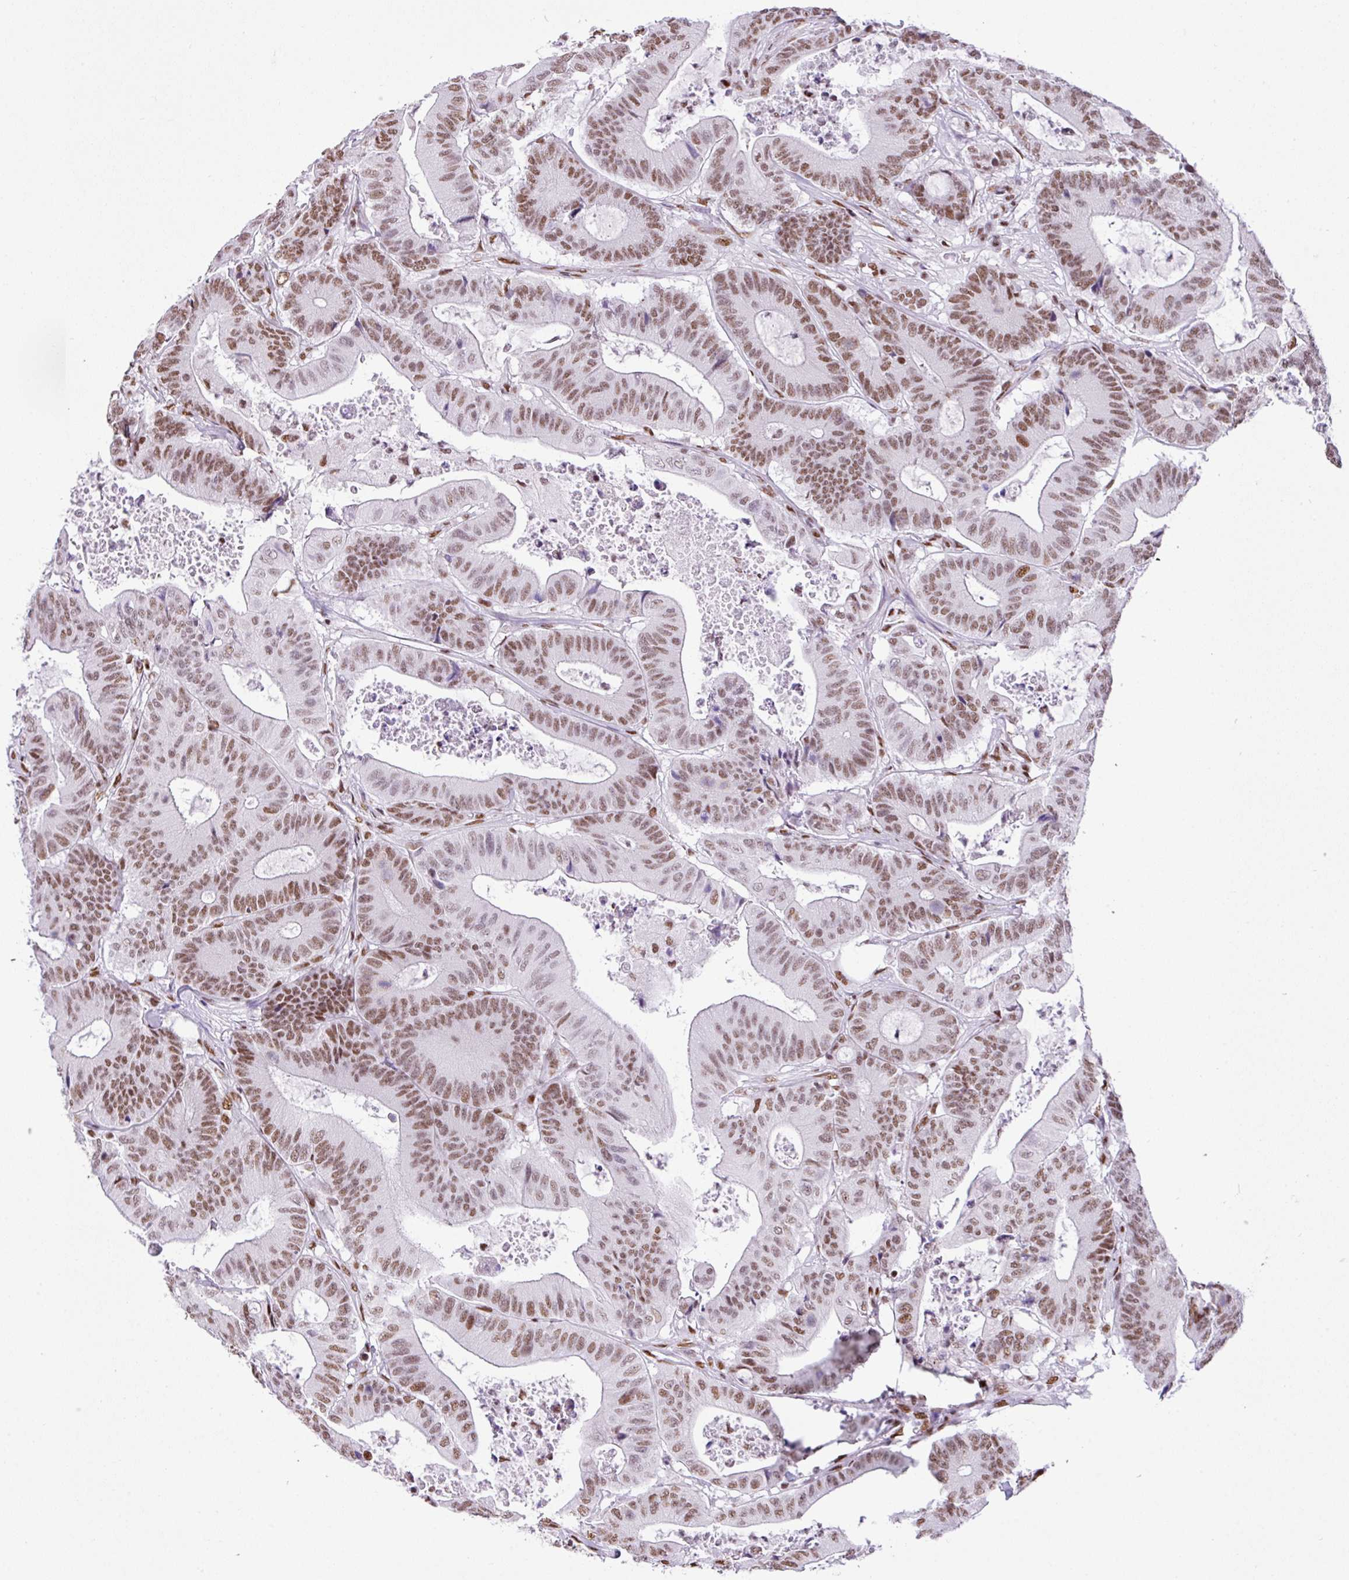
{"staining": {"intensity": "moderate", "quantity": ">75%", "location": "nuclear"}, "tissue": "colorectal cancer", "cell_type": "Tumor cells", "image_type": "cancer", "snomed": [{"axis": "morphology", "description": "Adenocarcinoma, NOS"}, {"axis": "topography", "description": "Colon"}], "caption": "Immunohistochemistry (IHC) (DAB (3,3'-diaminobenzidine)) staining of colorectal adenocarcinoma exhibits moderate nuclear protein staining in about >75% of tumor cells.", "gene": "RARG", "patient": {"sex": "female", "age": 84}}